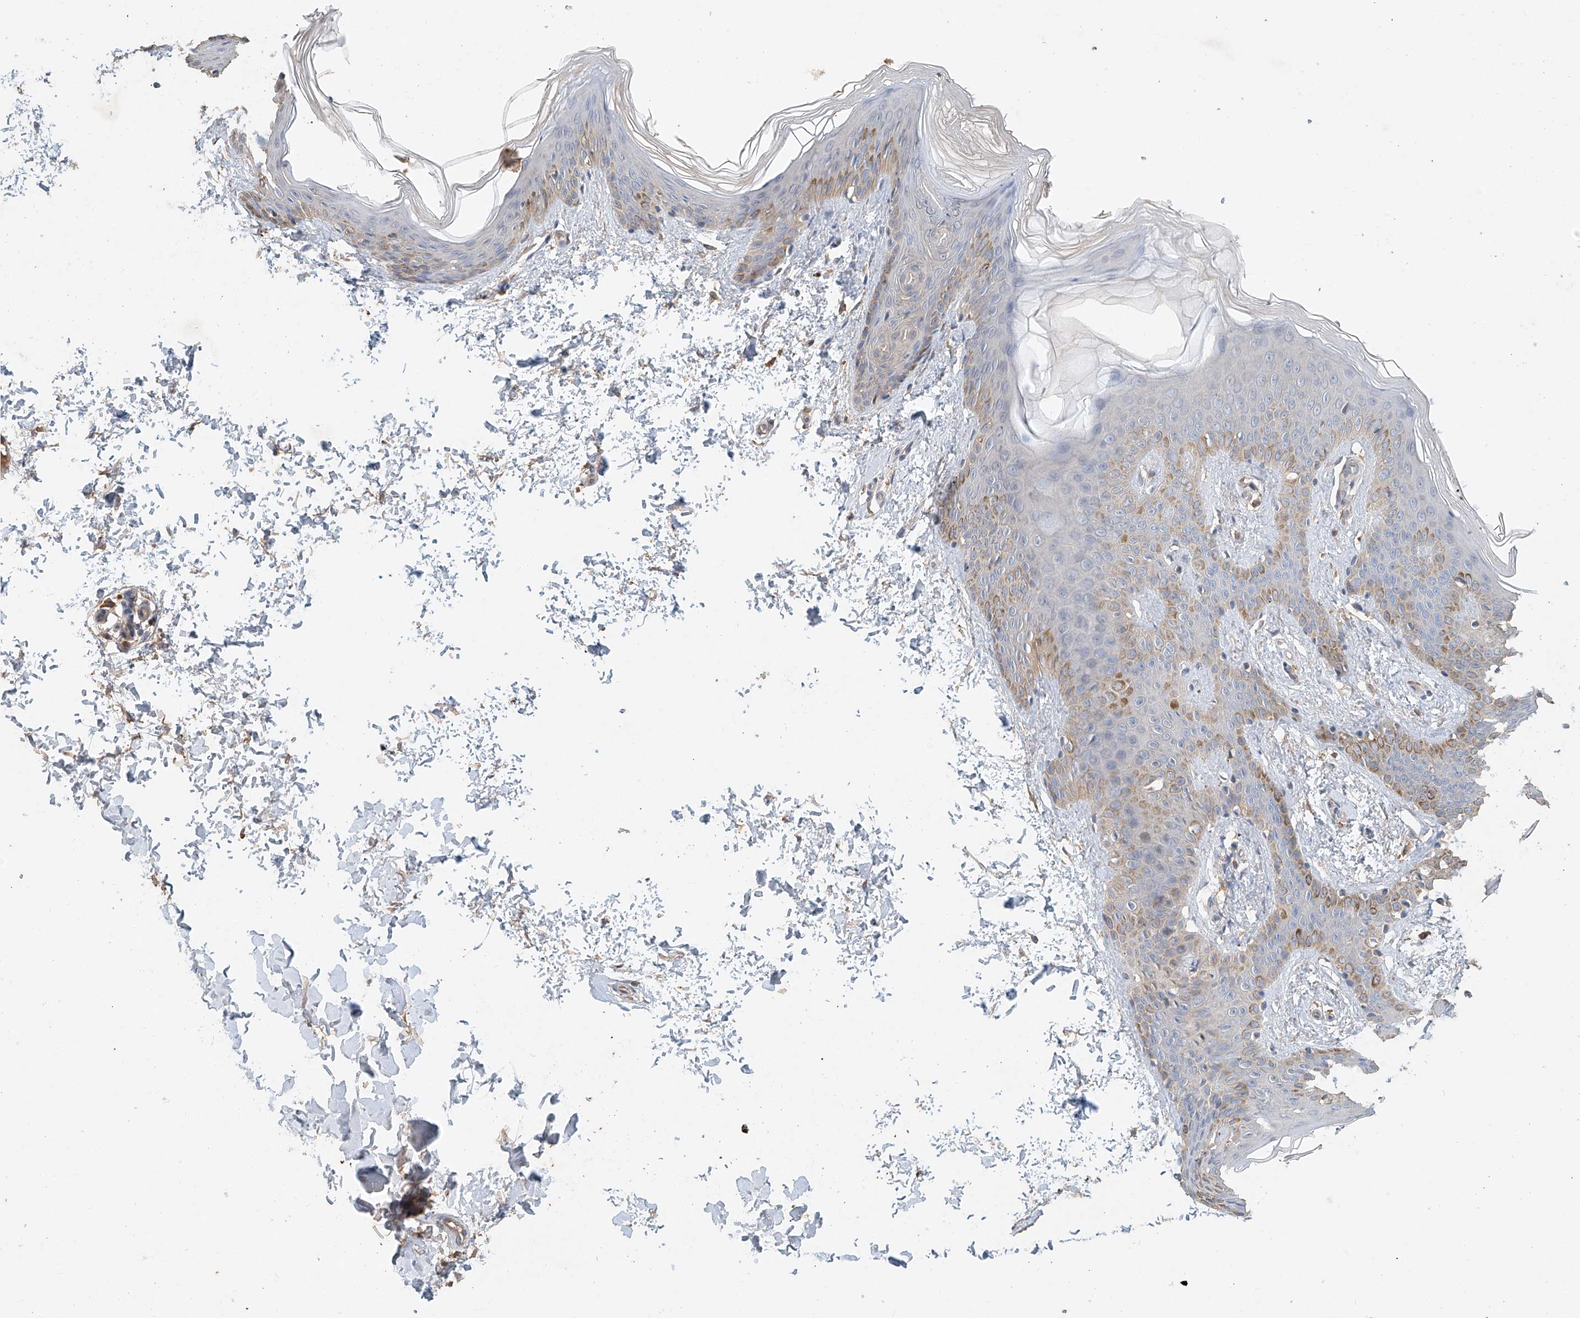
{"staining": {"intensity": "negative", "quantity": "none", "location": "none"}, "tissue": "skin", "cell_type": "Fibroblasts", "image_type": "normal", "snomed": [{"axis": "morphology", "description": "Normal tissue, NOS"}, {"axis": "morphology", "description": "Neoplasm, benign, NOS"}, {"axis": "topography", "description": "Skin"}, {"axis": "topography", "description": "Soft tissue"}], "caption": "Benign skin was stained to show a protein in brown. There is no significant expression in fibroblasts. Nuclei are stained in blue.", "gene": "GNB1L", "patient": {"sex": "male", "age": 26}}